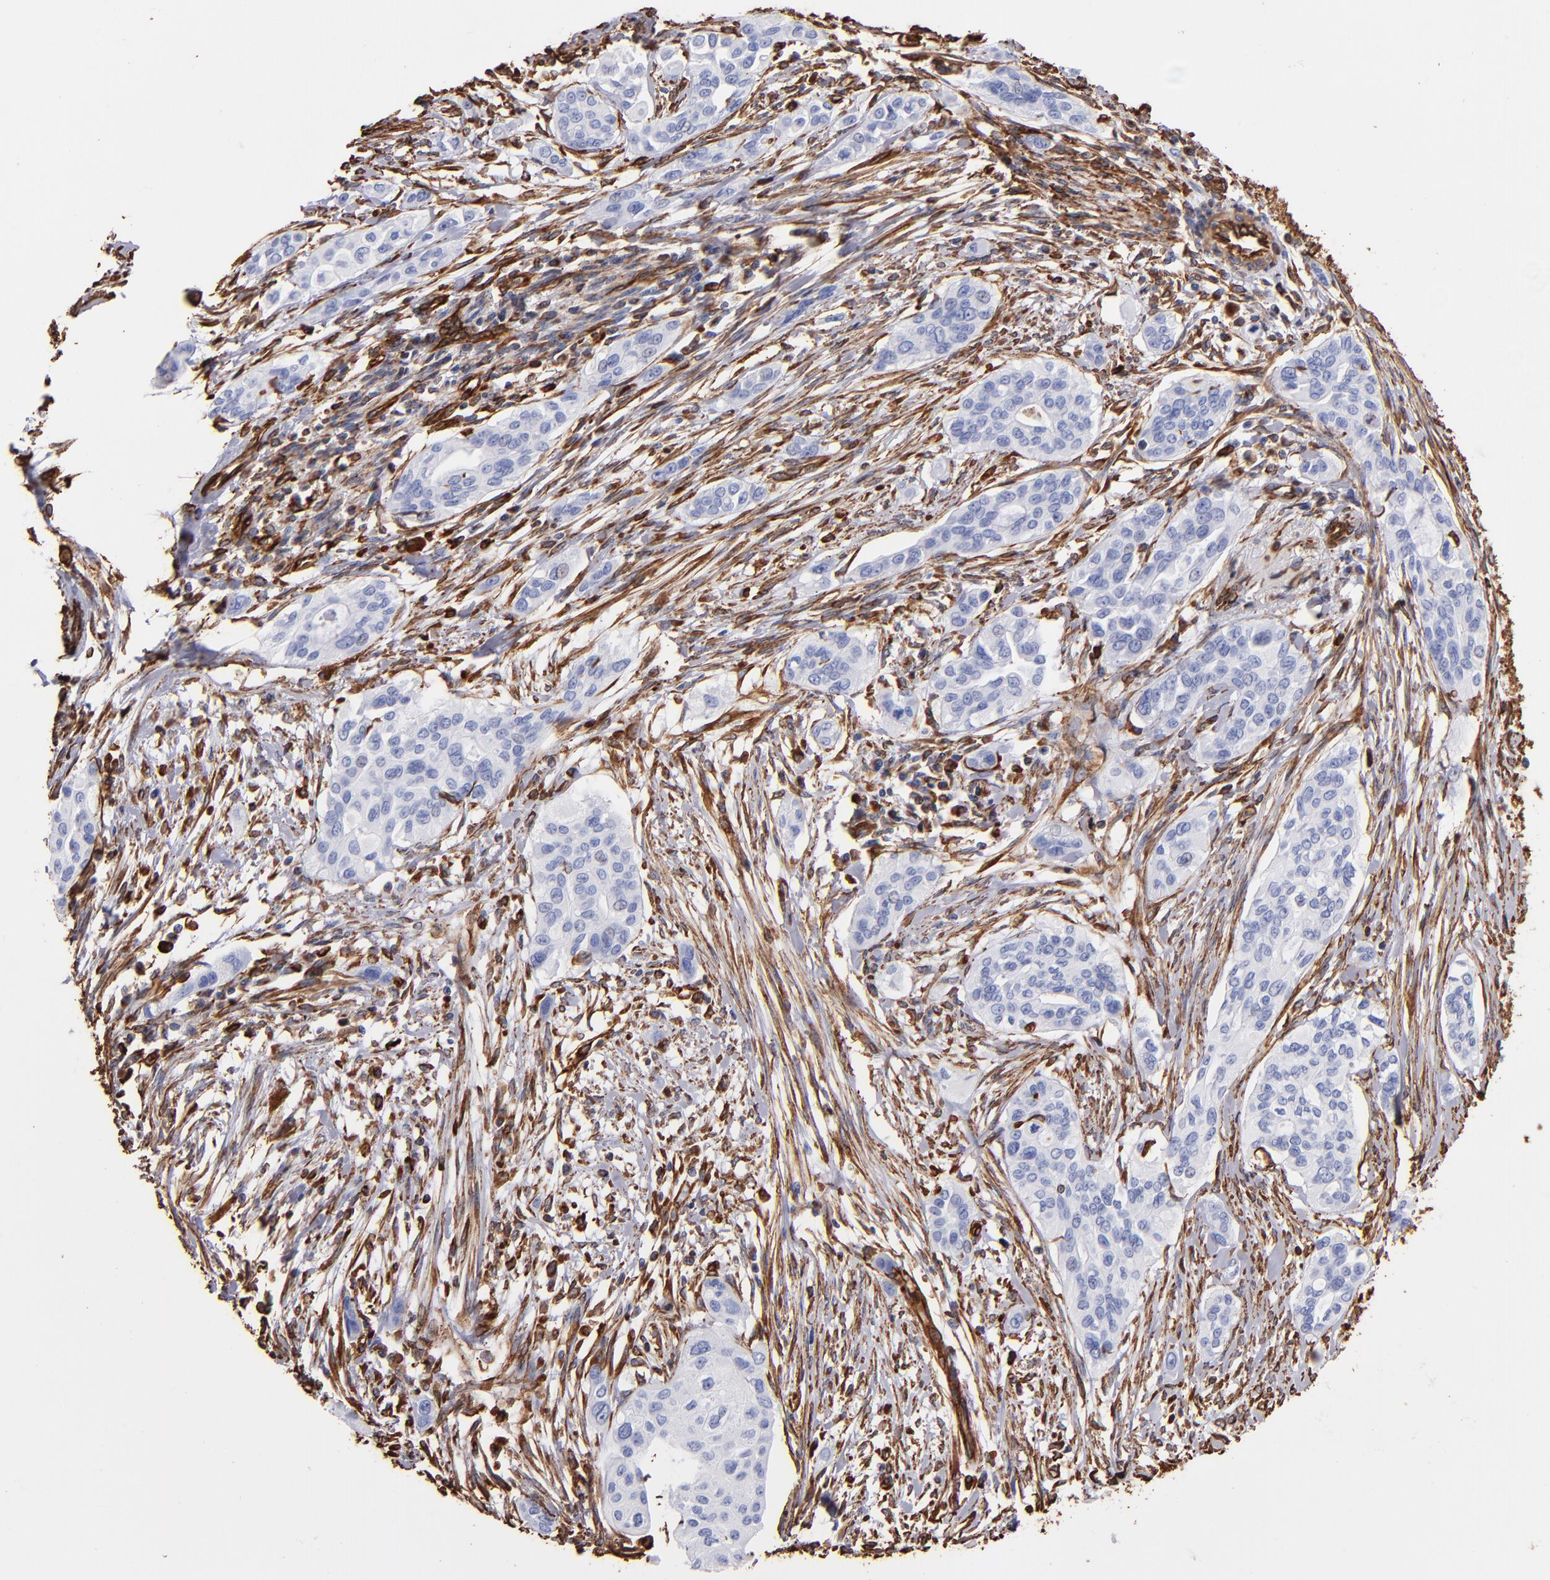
{"staining": {"intensity": "negative", "quantity": "none", "location": "none"}, "tissue": "pancreatic cancer", "cell_type": "Tumor cells", "image_type": "cancer", "snomed": [{"axis": "morphology", "description": "Adenocarcinoma, NOS"}, {"axis": "topography", "description": "Pancreas"}], "caption": "An image of human pancreatic cancer (adenocarcinoma) is negative for staining in tumor cells.", "gene": "VIM", "patient": {"sex": "female", "age": 60}}